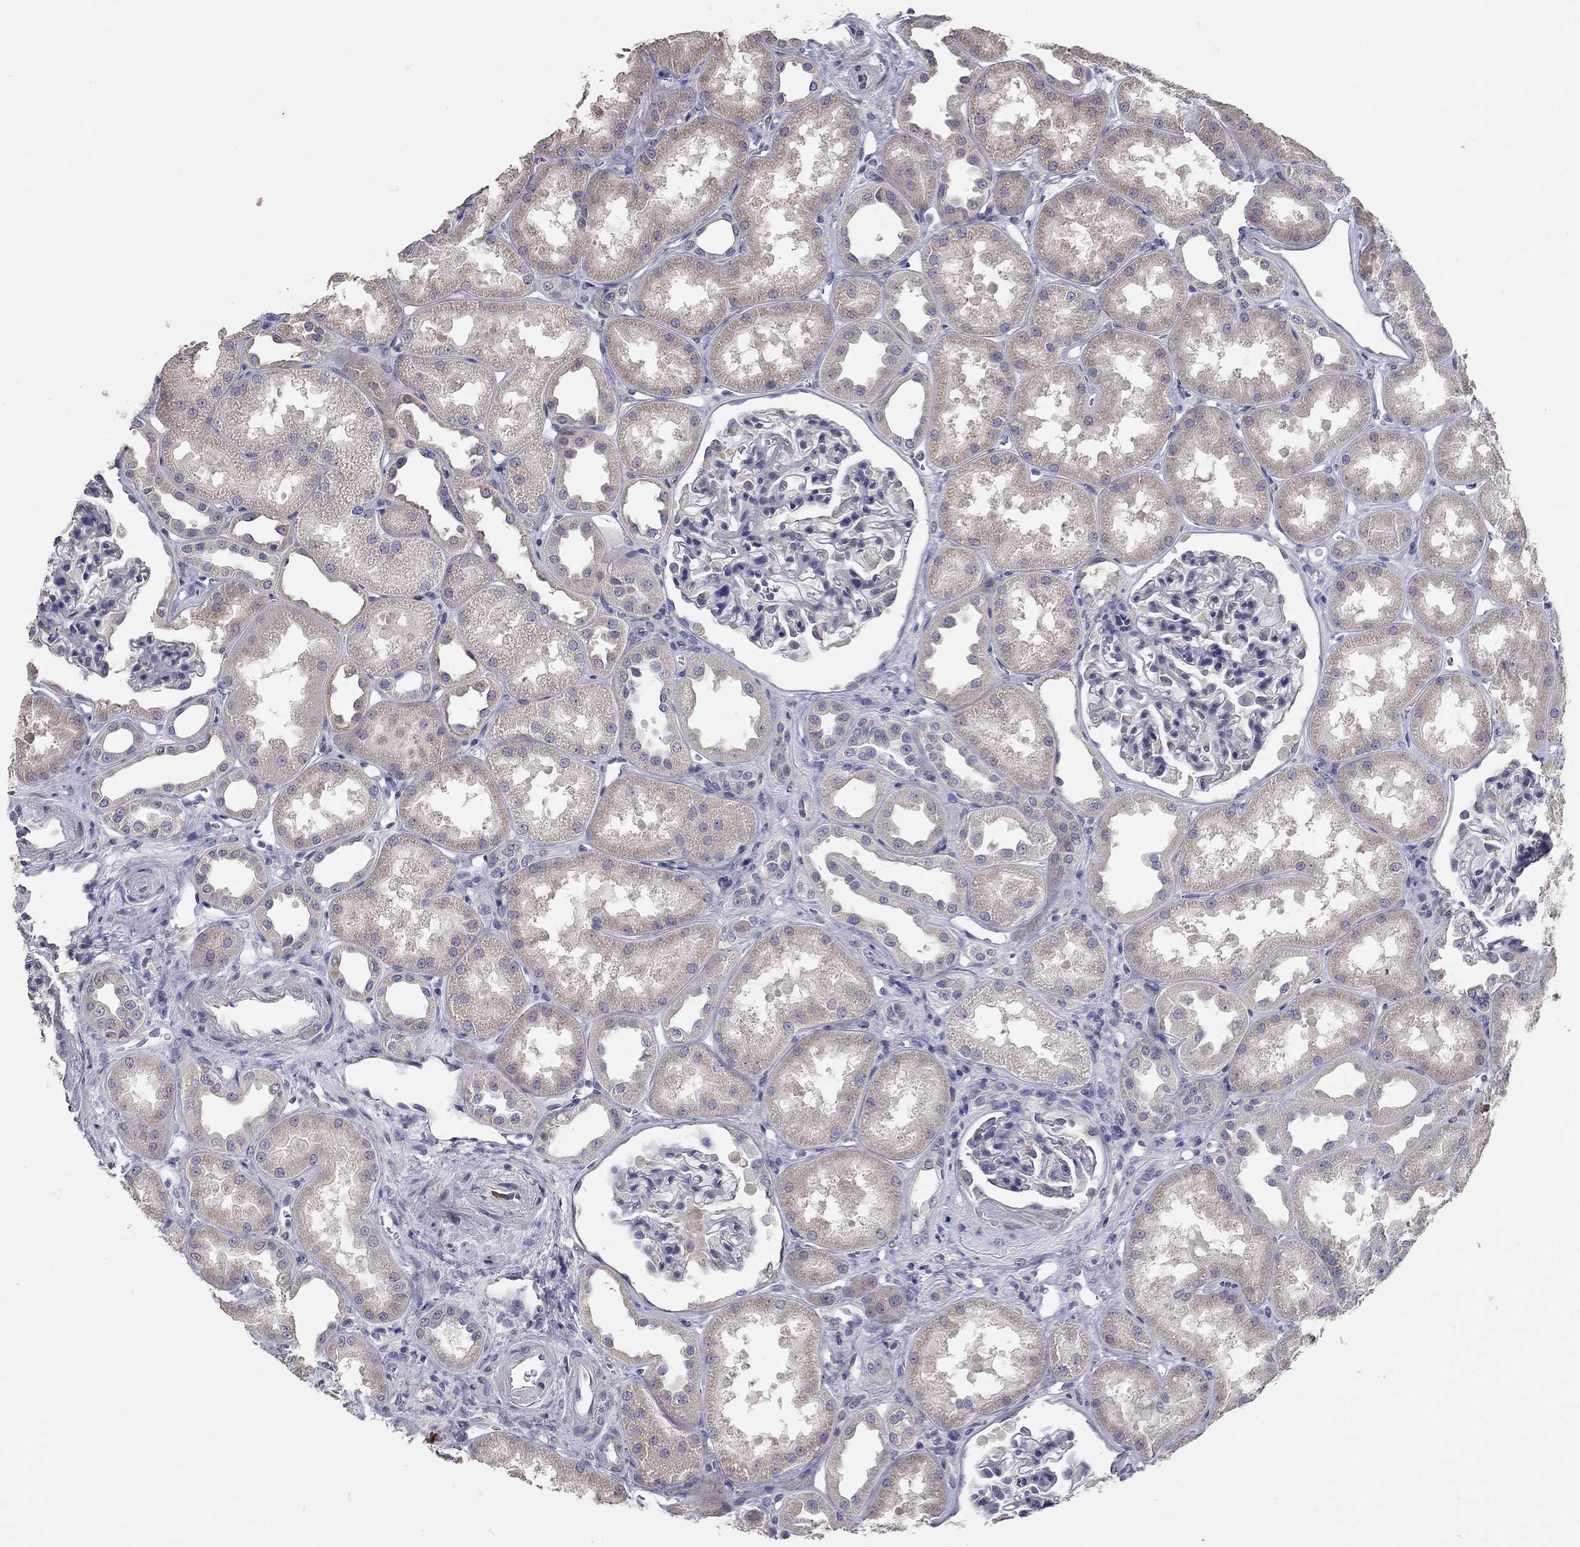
{"staining": {"intensity": "negative", "quantity": "none", "location": "none"}, "tissue": "kidney", "cell_type": "Cells in glomeruli", "image_type": "normal", "snomed": [{"axis": "morphology", "description": "Normal tissue, NOS"}, {"axis": "topography", "description": "Kidney"}], "caption": "An immunohistochemistry (IHC) photomicrograph of benign kidney is shown. There is no staining in cells in glomeruli of kidney. Brightfield microscopy of IHC stained with DAB (brown) and hematoxylin (blue), captured at high magnification.", "gene": "XAGE2", "patient": {"sex": "male", "age": 61}}